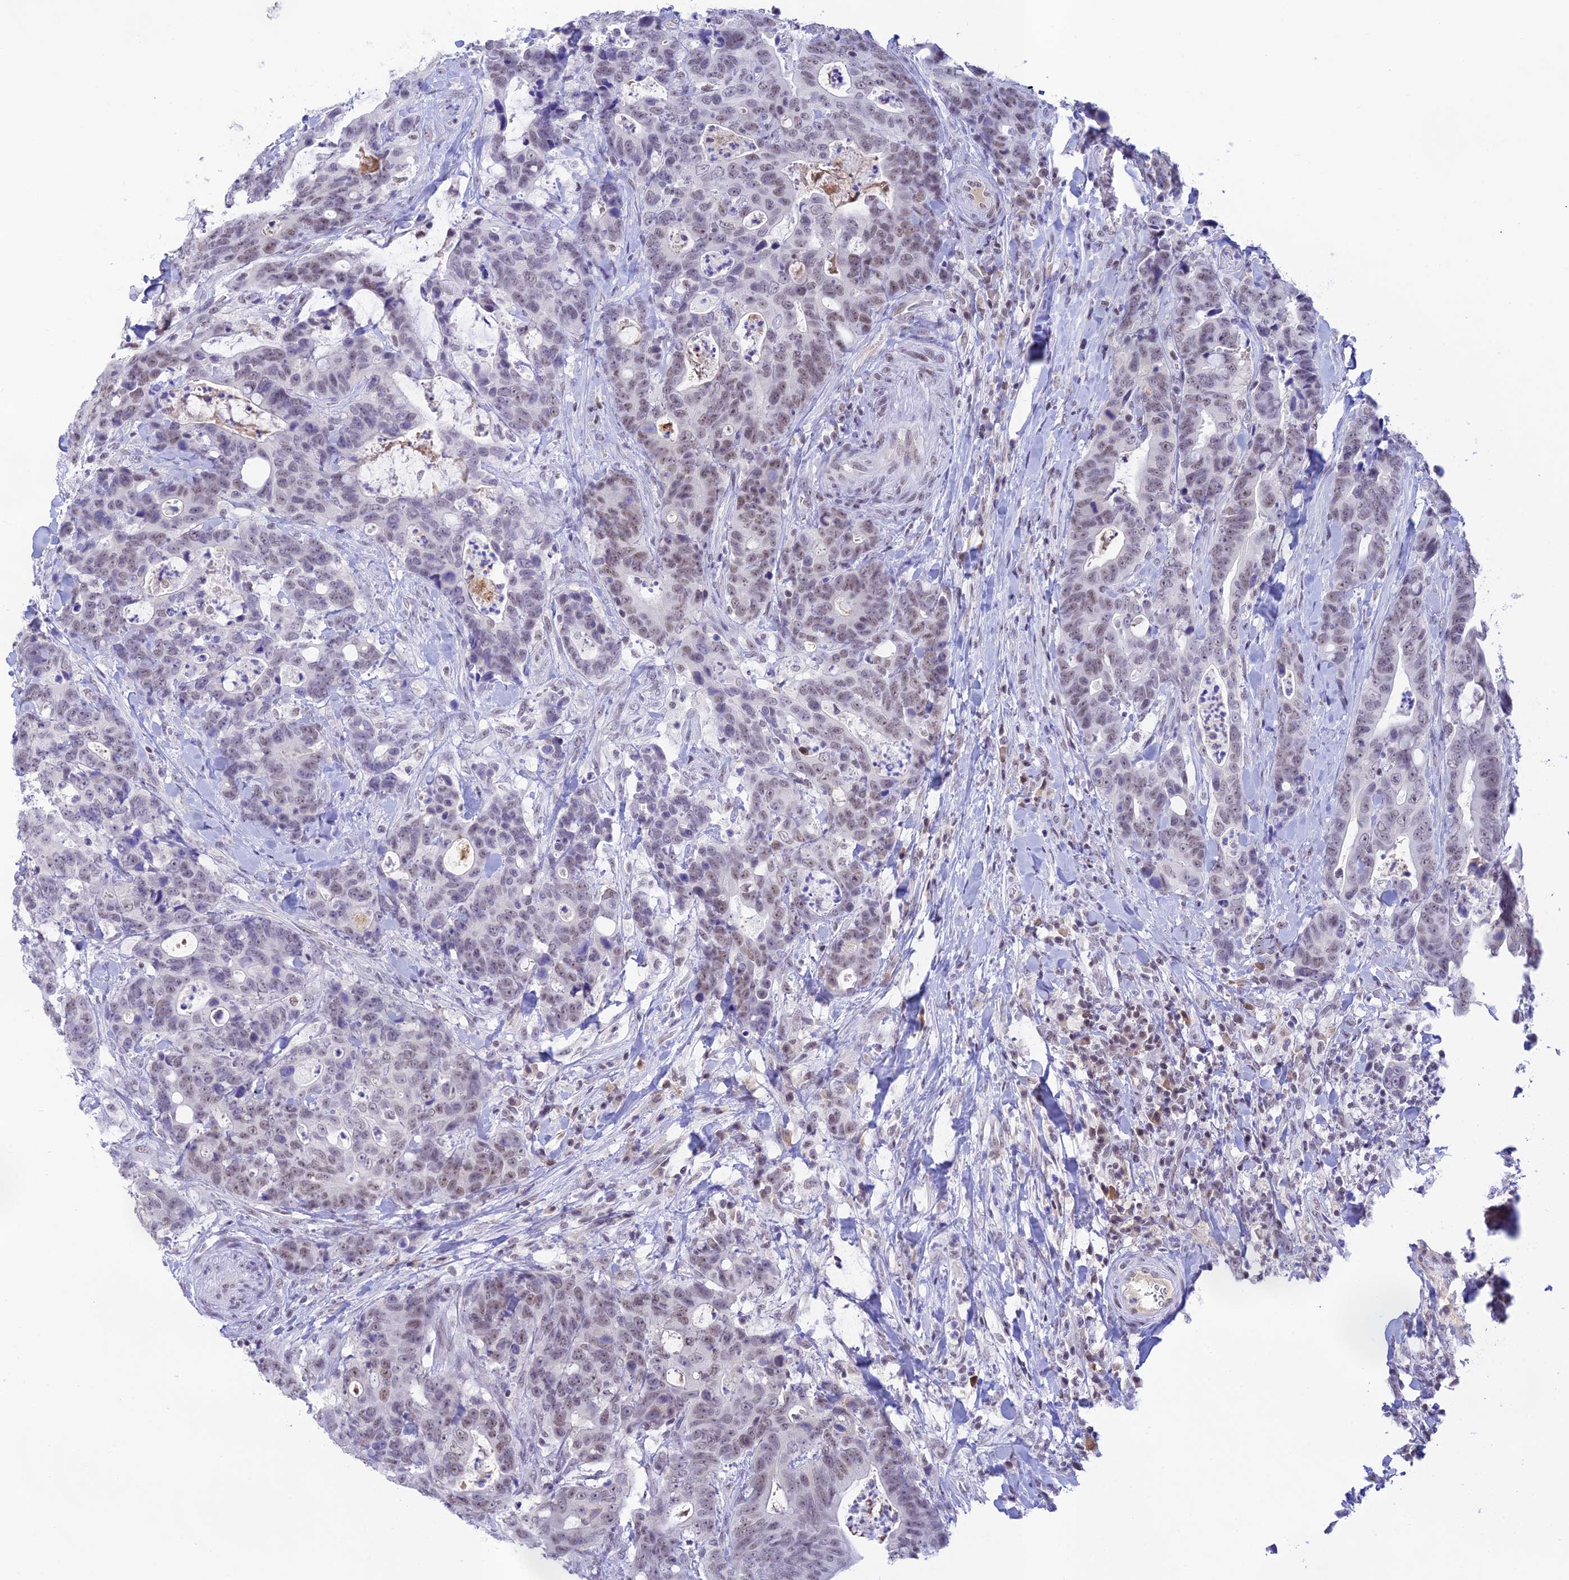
{"staining": {"intensity": "weak", "quantity": "25%-75%", "location": "nuclear"}, "tissue": "colorectal cancer", "cell_type": "Tumor cells", "image_type": "cancer", "snomed": [{"axis": "morphology", "description": "Adenocarcinoma, NOS"}, {"axis": "topography", "description": "Colon"}], "caption": "Weak nuclear protein expression is seen in about 25%-75% of tumor cells in adenocarcinoma (colorectal).", "gene": "THAP11", "patient": {"sex": "female", "age": 82}}